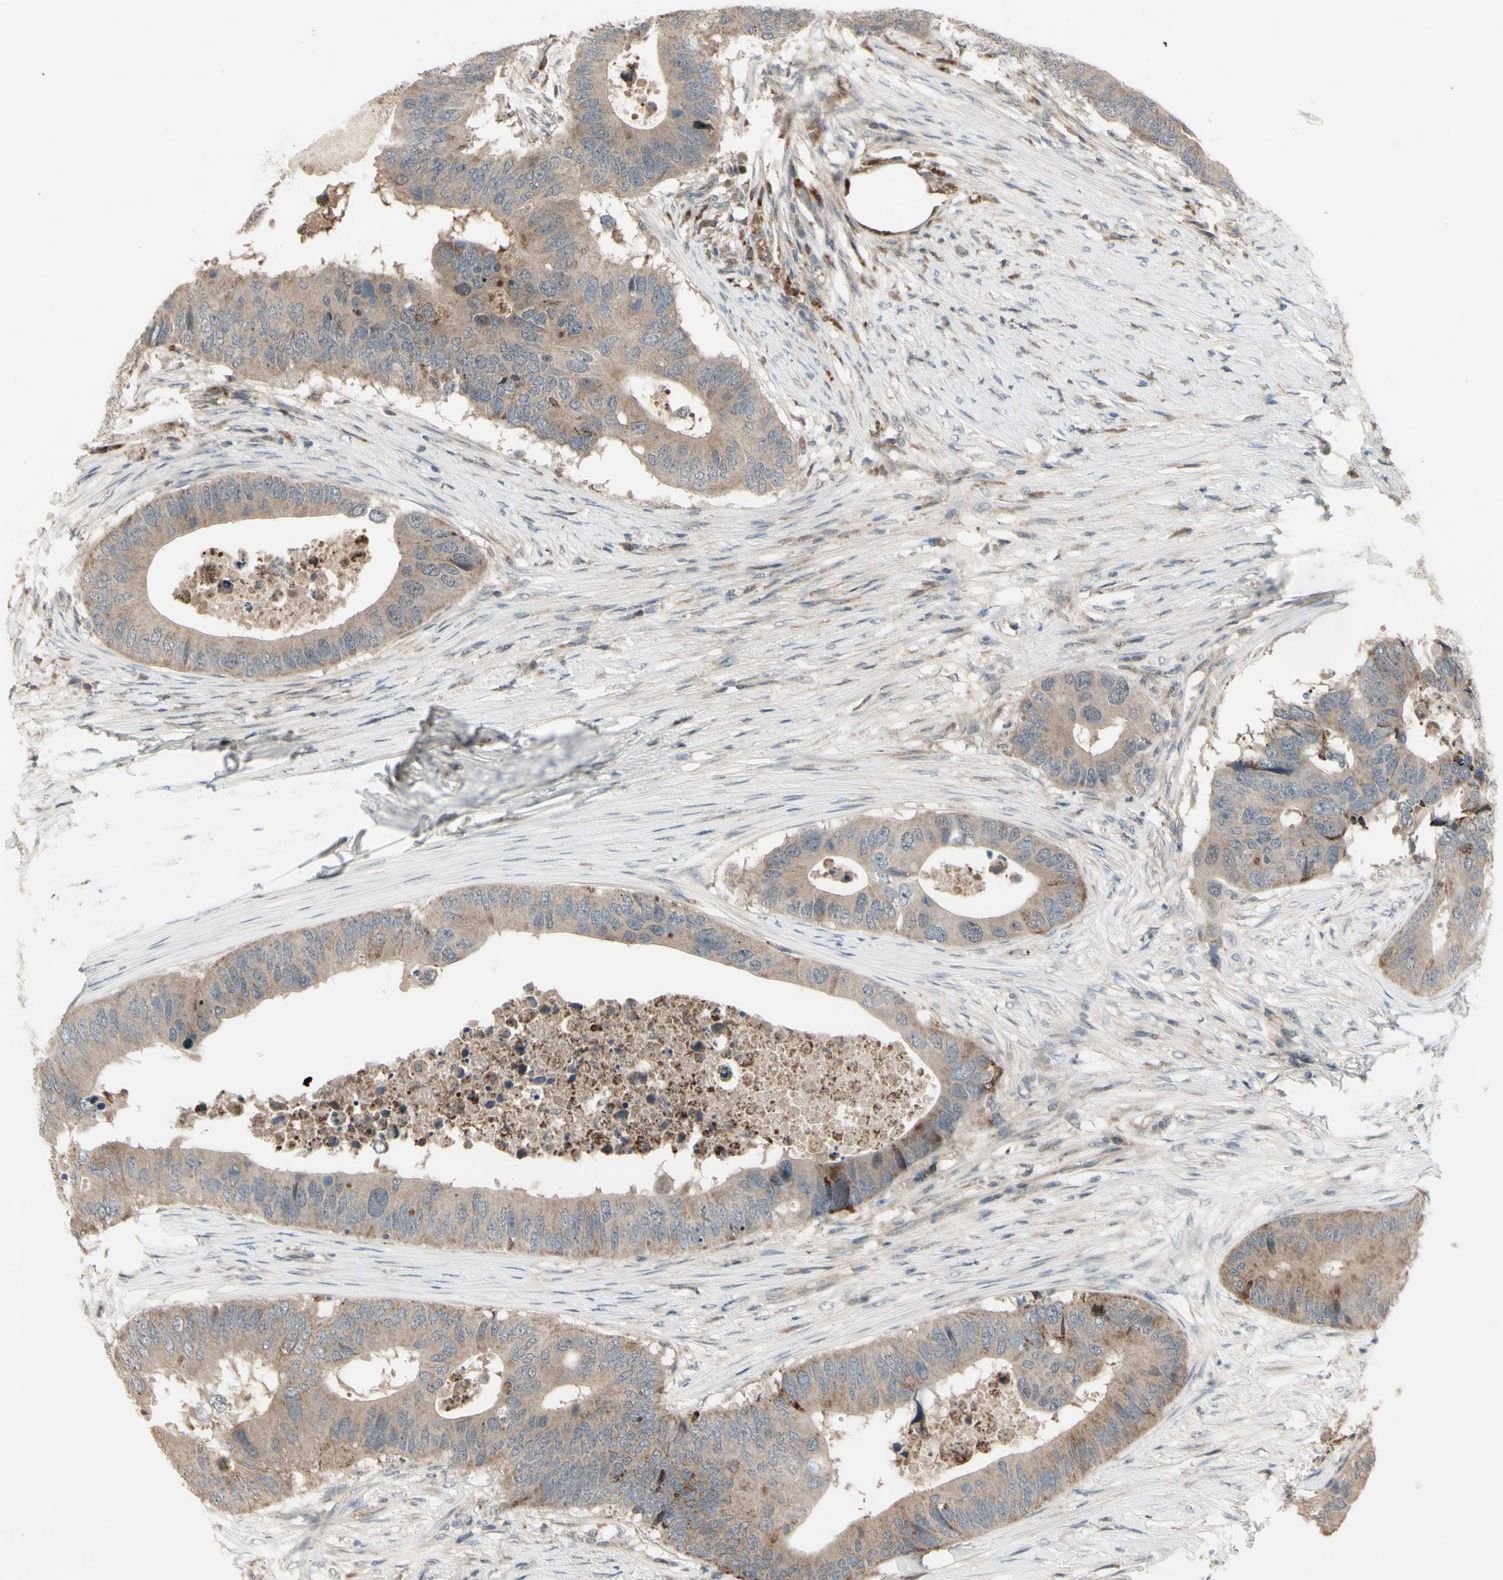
{"staining": {"intensity": "weak", "quantity": ">75%", "location": "cytoplasmic/membranous"}, "tissue": "colorectal cancer", "cell_type": "Tumor cells", "image_type": "cancer", "snomed": [{"axis": "morphology", "description": "Adenocarcinoma, NOS"}, {"axis": "topography", "description": "Colon"}], "caption": "Colorectal adenocarcinoma stained for a protein reveals weak cytoplasmic/membranous positivity in tumor cells.", "gene": "OSTM1", "patient": {"sex": "male", "age": 71}}